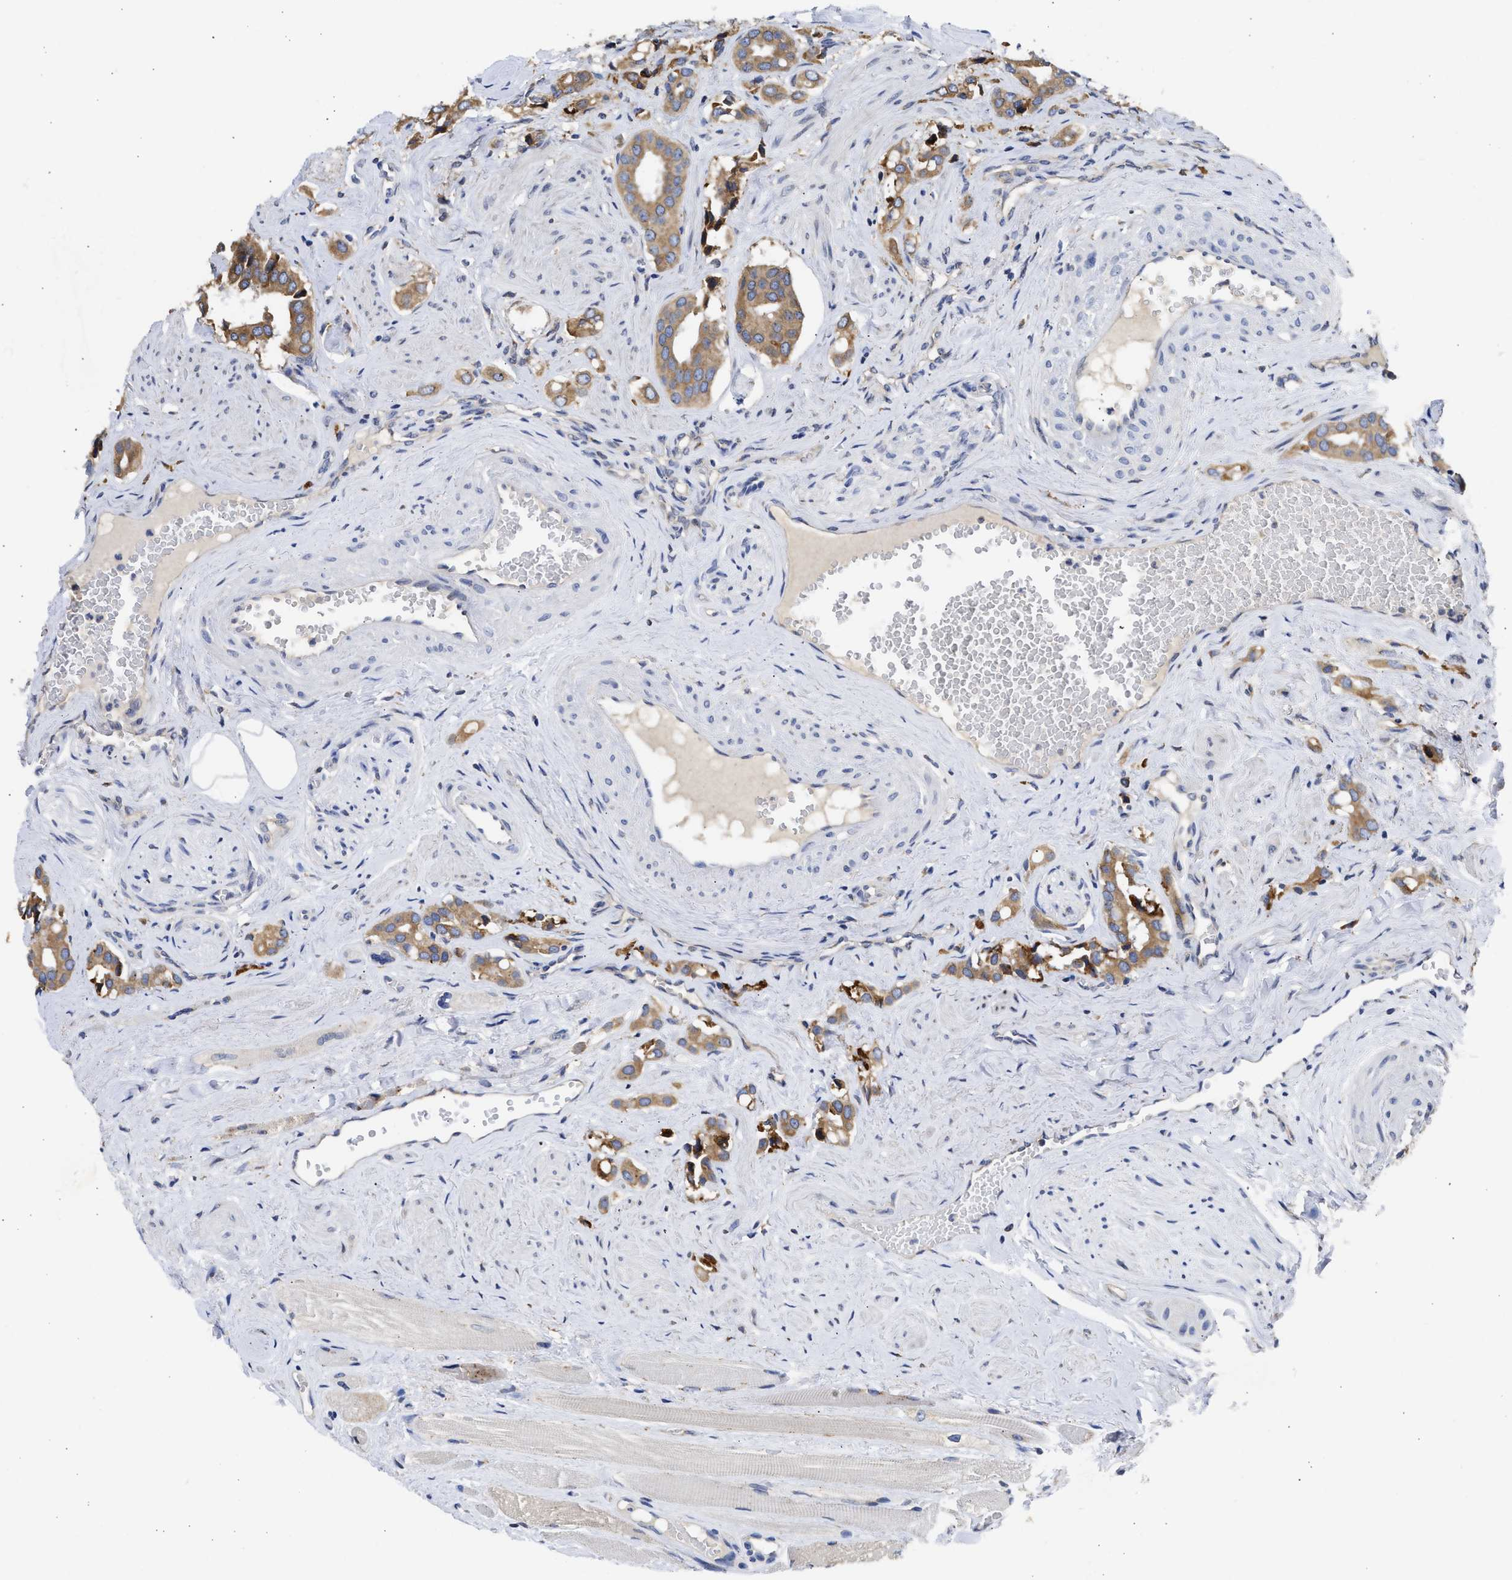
{"staining": {"intensity": "moderate", "quantity": ">75%", "location": "cytoplasmic/membranous"}, "tissue": "prostate cancer", "cell_type": "Tumor cells", "image_type": "cancer", "snomed": [{"axis": "morphology", "description": "Adenocarcinoma, High grade"}, {"axis": "topography", "description": "Prostate"}], "caption": "An image of prostate cancer stained for a protein exhibits moderate cytoplasmic/membranous brown staining in tumor cells.", "gene": "TMED1", "patient": {"sex": "male", "age": 52}}